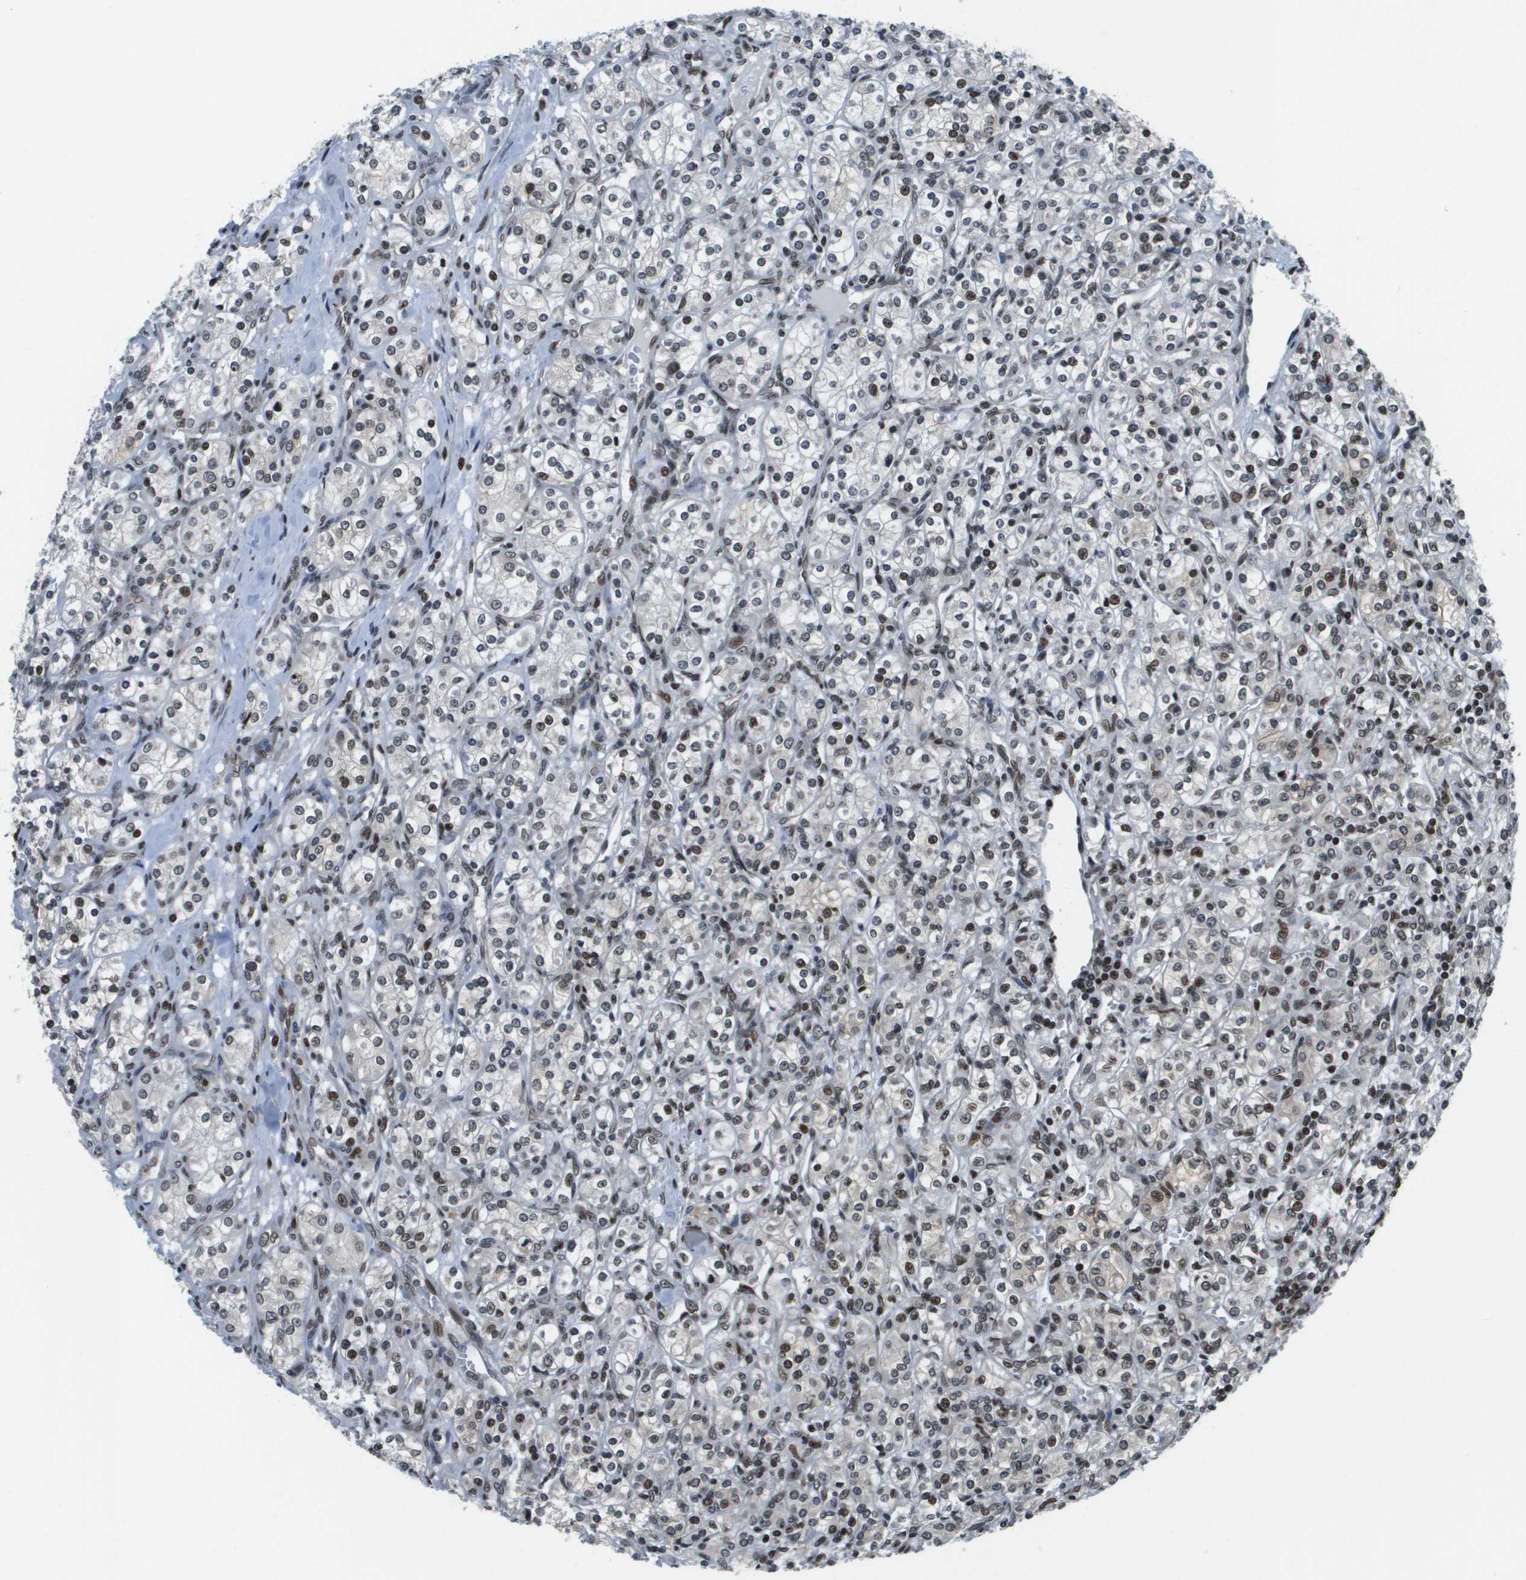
{"staining": {"intensity": "moderate", "quantity": "25%-75%", "location": "nuclear"}, "tissue": "renal cancer", "cell_type": "Tumor cells", "image_type": "cancer", "snomed": [{"axis": "morphology", "description": "Adenocarcinoma, NOS"}, {"axis": "topography", "description": "Kidney"}], "caption": "Protein positivity by immunohistochemistry exhibits moderate nuclear expression in about 25%-75% of tumor cells in renal adenocarcinoma.", "gene": "RECQL4", "patient": {"sex": "male", "age": 77}}